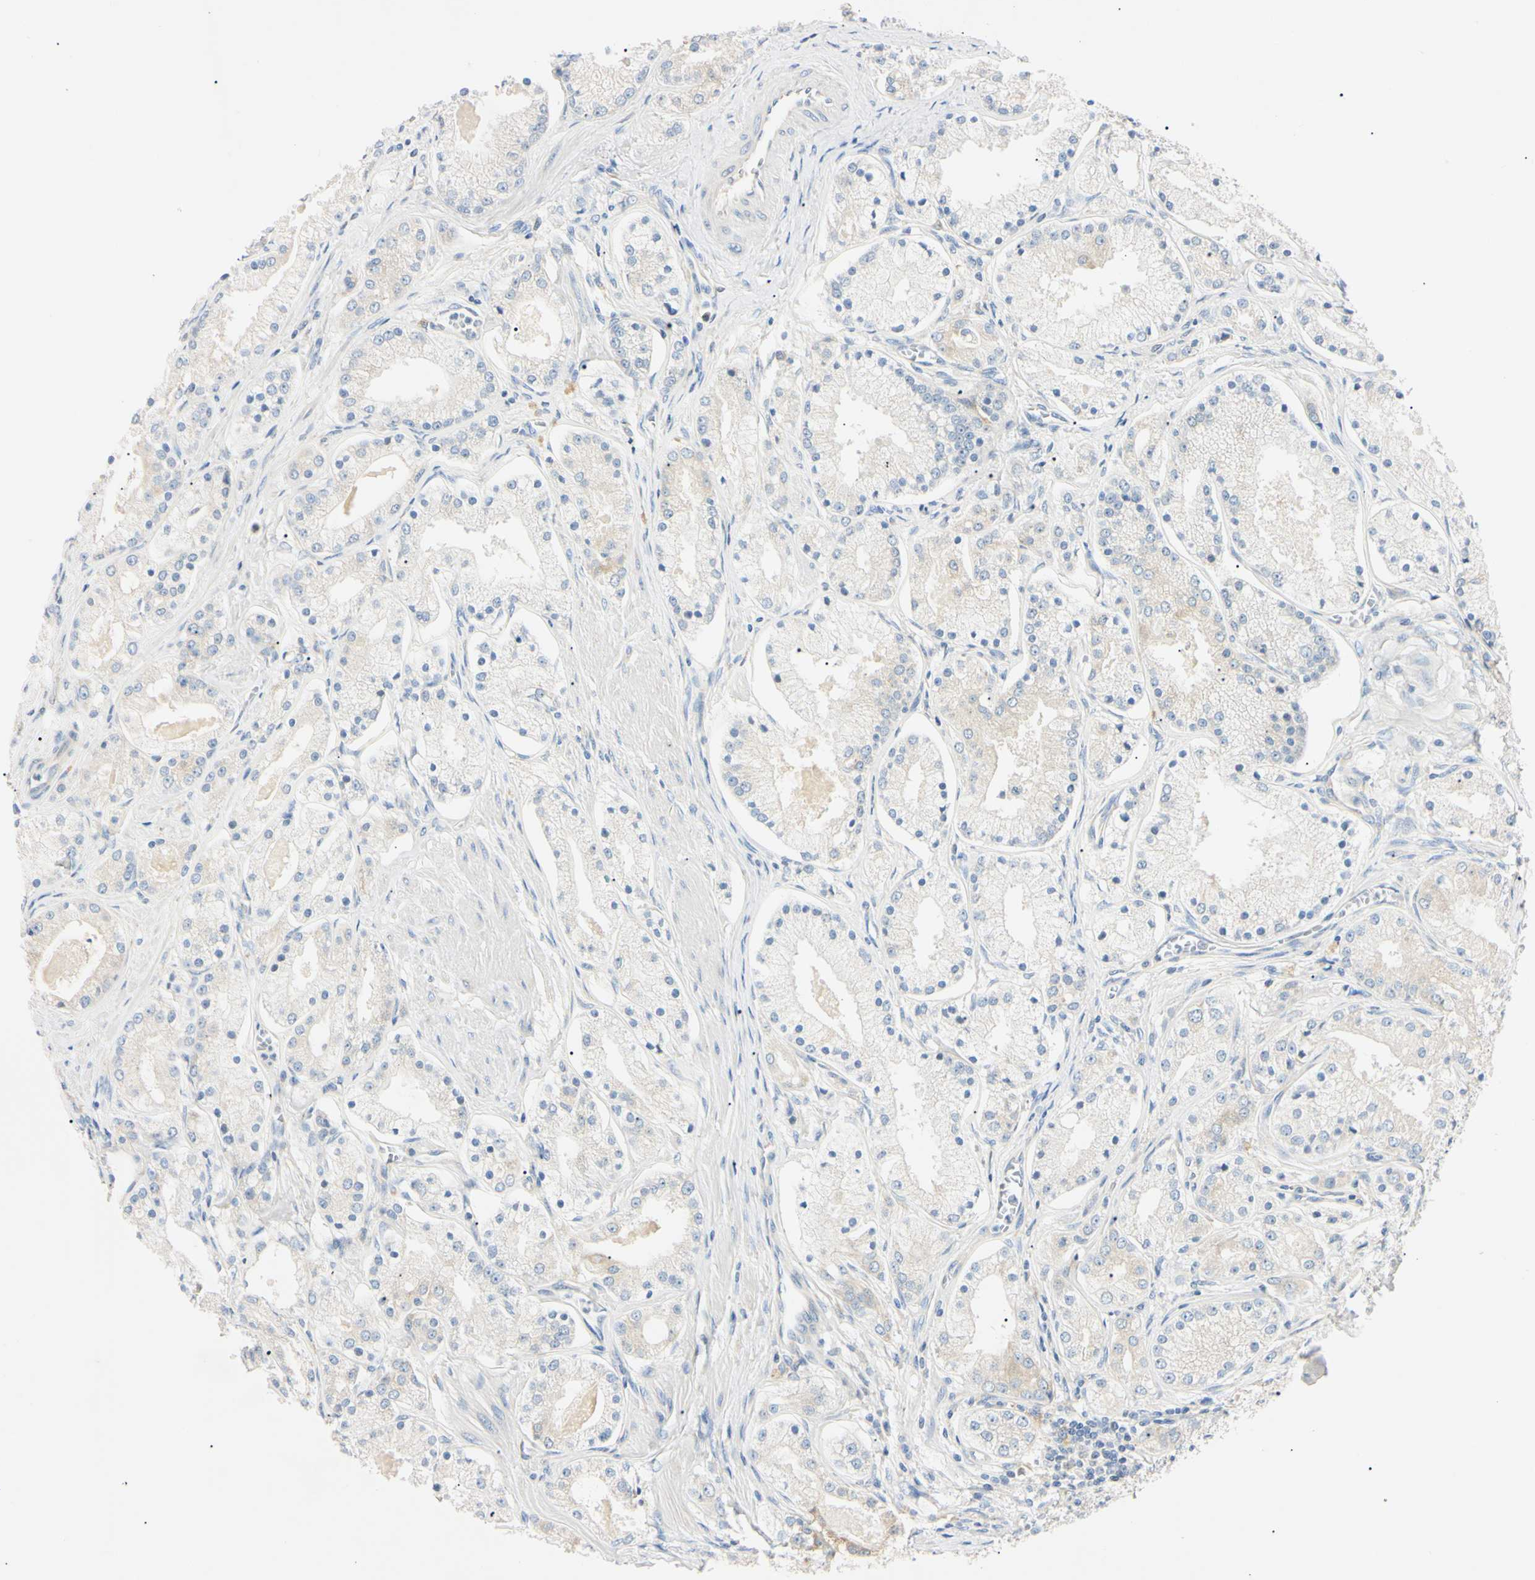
{"staining": {"intensity": "negative", "quantity": "none", "location": "none"}, "tissue": "prostate cancer", "cell_type": "Tumor cells", "image_type": "cancer", "snomed": [{"axis": "morphology", "description": "Adenocarcinoma, High grade"}, {"axis": "topography", "description": "Prostate"}], "caption": "Immunohistochemical staining of prostate cancer (high-grade adenocarcinoma) displays no significant positivity in tumor cells.", "gene": "DNAJB12", "patient": {"sex": "male", "age": 66}}